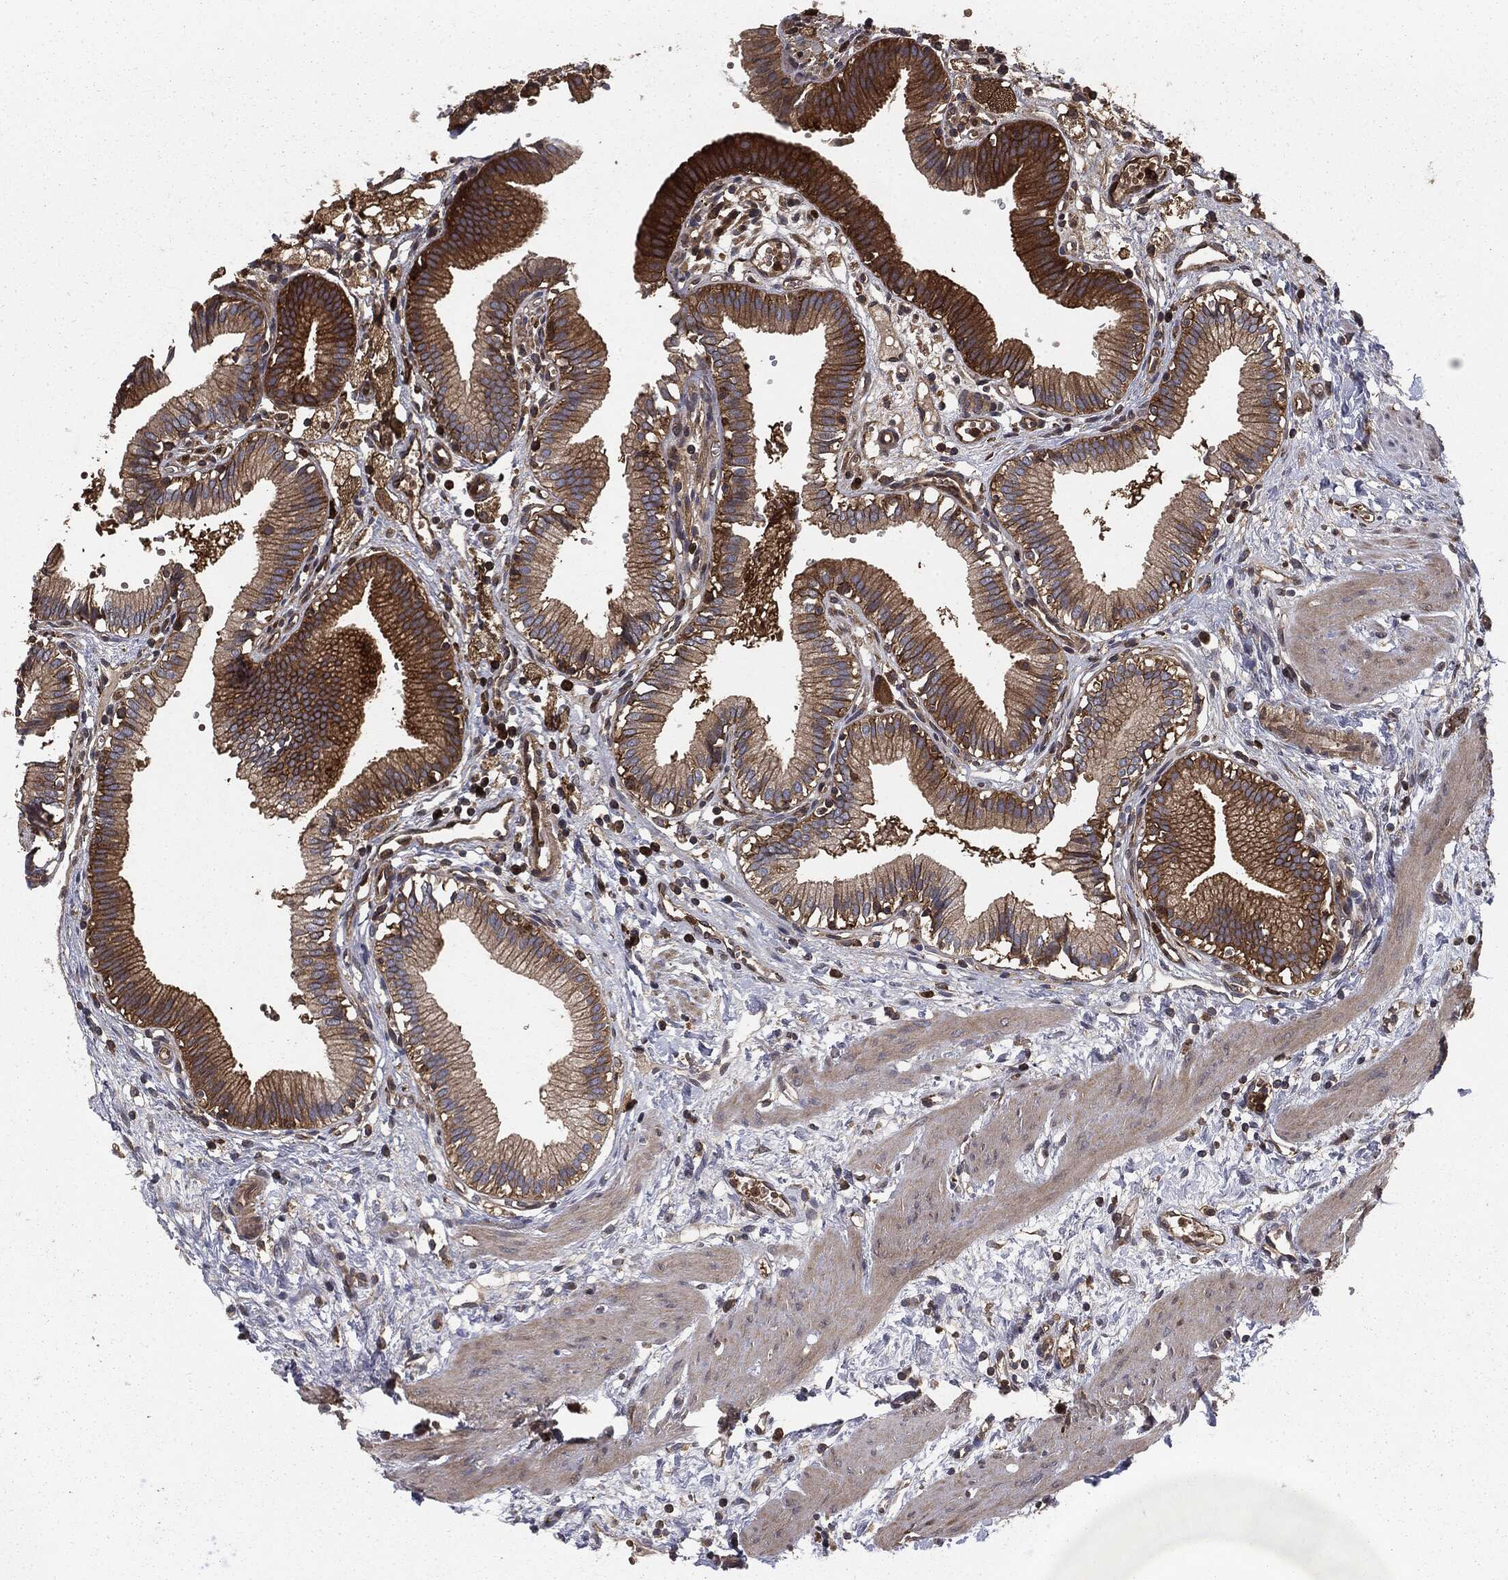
{"staining": {"intensity": "strong", "quantity": ">75%", "location": "cytoplasmic/membranous"}, "tissue": "gallbladder", "cell_type": "Glandular cells", "image_type": "normal", "snomed": [{"axis": "morphology", "description": "Normal tissue, NOS"}, {"axis": "topography", "description": "Gallbladder"}], "caption": "IHC (DAB) staining of benign human gallbladder reveals strong cytoplasmic/membranous protein staining in about >75% of glandular cells. (DAB IHC with brightfield microscopy, high magnification).", "gene": "GNB5", "patient": {"sex": "female", "age": 24}}